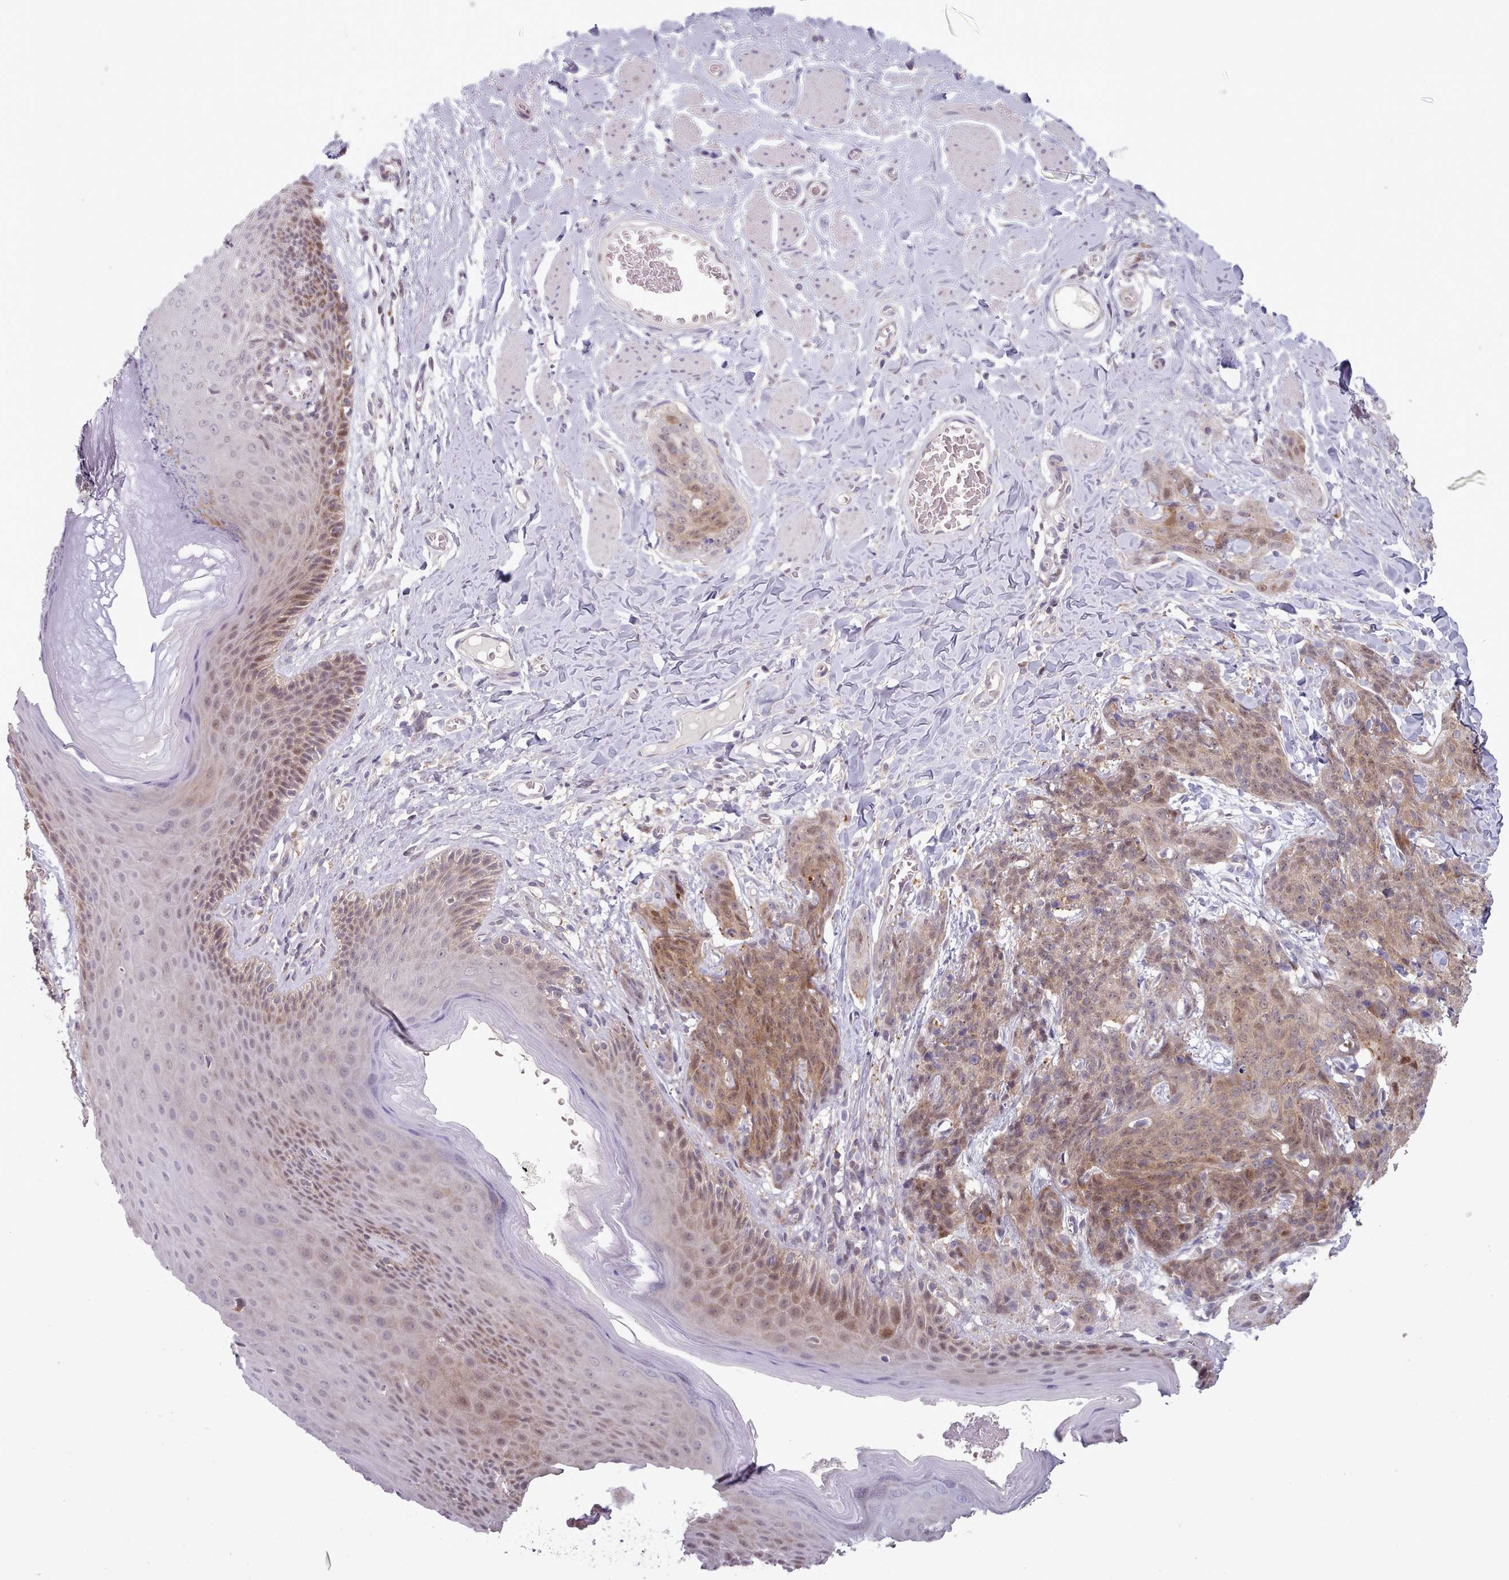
{"staining": {"intensity": "weak", "quantity": "25%-75%", "location": "cytoplasmic/membranous"}, "tissue": "skin cancer", "cell_type": "Tumor cells", "image_type": "cancer", "snomed": [{"axis": "morphology", "description": "Squamous cell carcinoma, NOS"}, {"axis": "topography", "description": "Skin"}, {"axis": "topography", "description": "Vulva"}], "caption": "This is a photomicrograph of IHC staining of skin cancer (squamous cell carcinoma), which shows weak expression in the cytoplasmic/membranous of tumor cells.", "gene": "CLNS1A", "patient": {"sex": "female", "age": 85}}